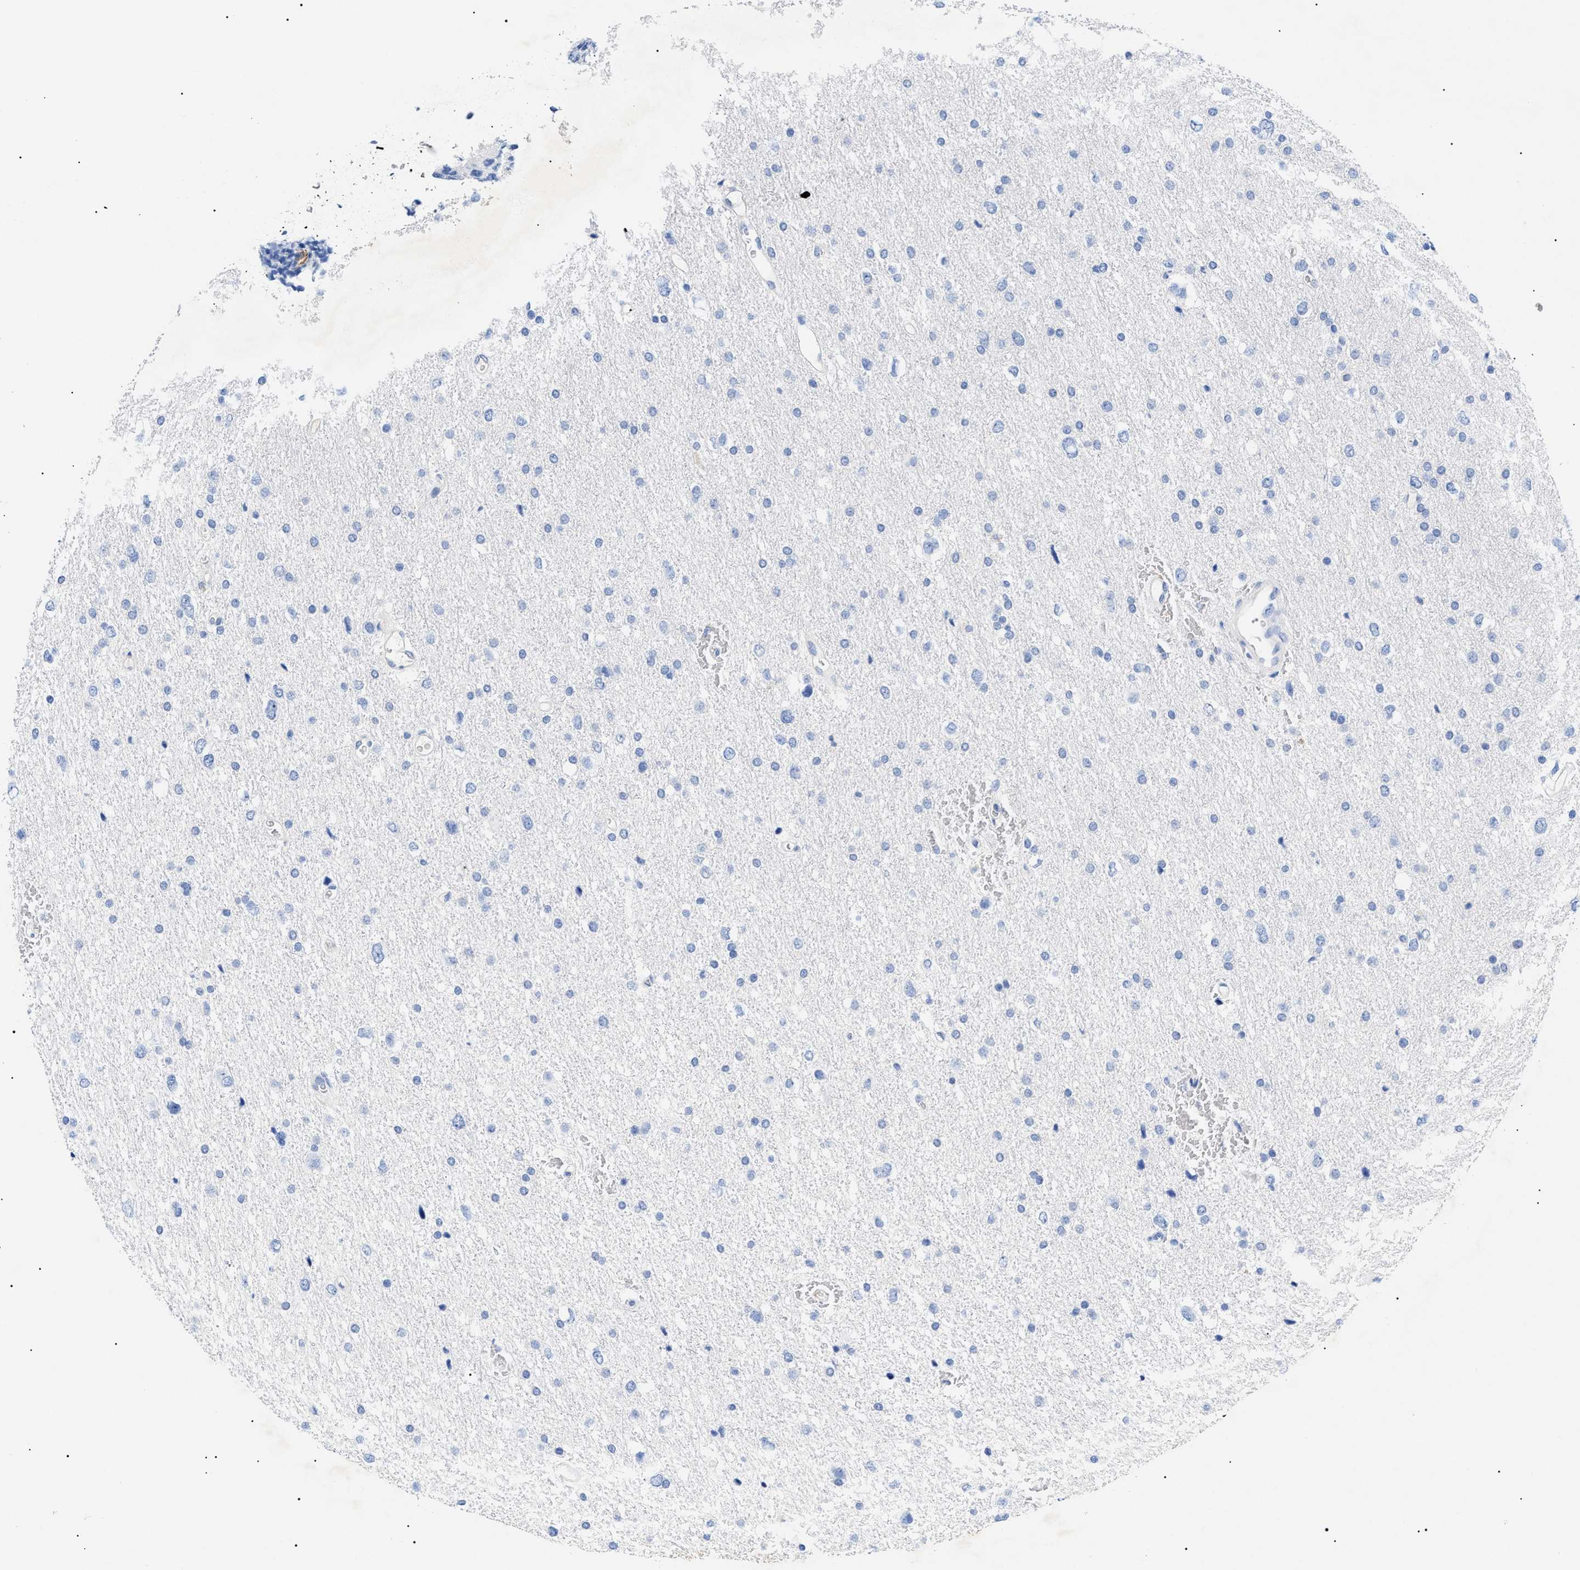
{"staining": {"intensity": "negative", "quantity": "none", "location": "none"}, "tissue": "glioma", "cell_type": "Tumor cells", "image_type": "cancer", "snomed": [{"axis": "morphology", "description": "Glioma, malignant, Low grade"}, {"axis": "topography", "description": "Brain"}], "caption": "There is no significant positivity in tumor cells of glioma.", "gene": "ACKR1", "patient": {"sex": "female", "age": 37}}